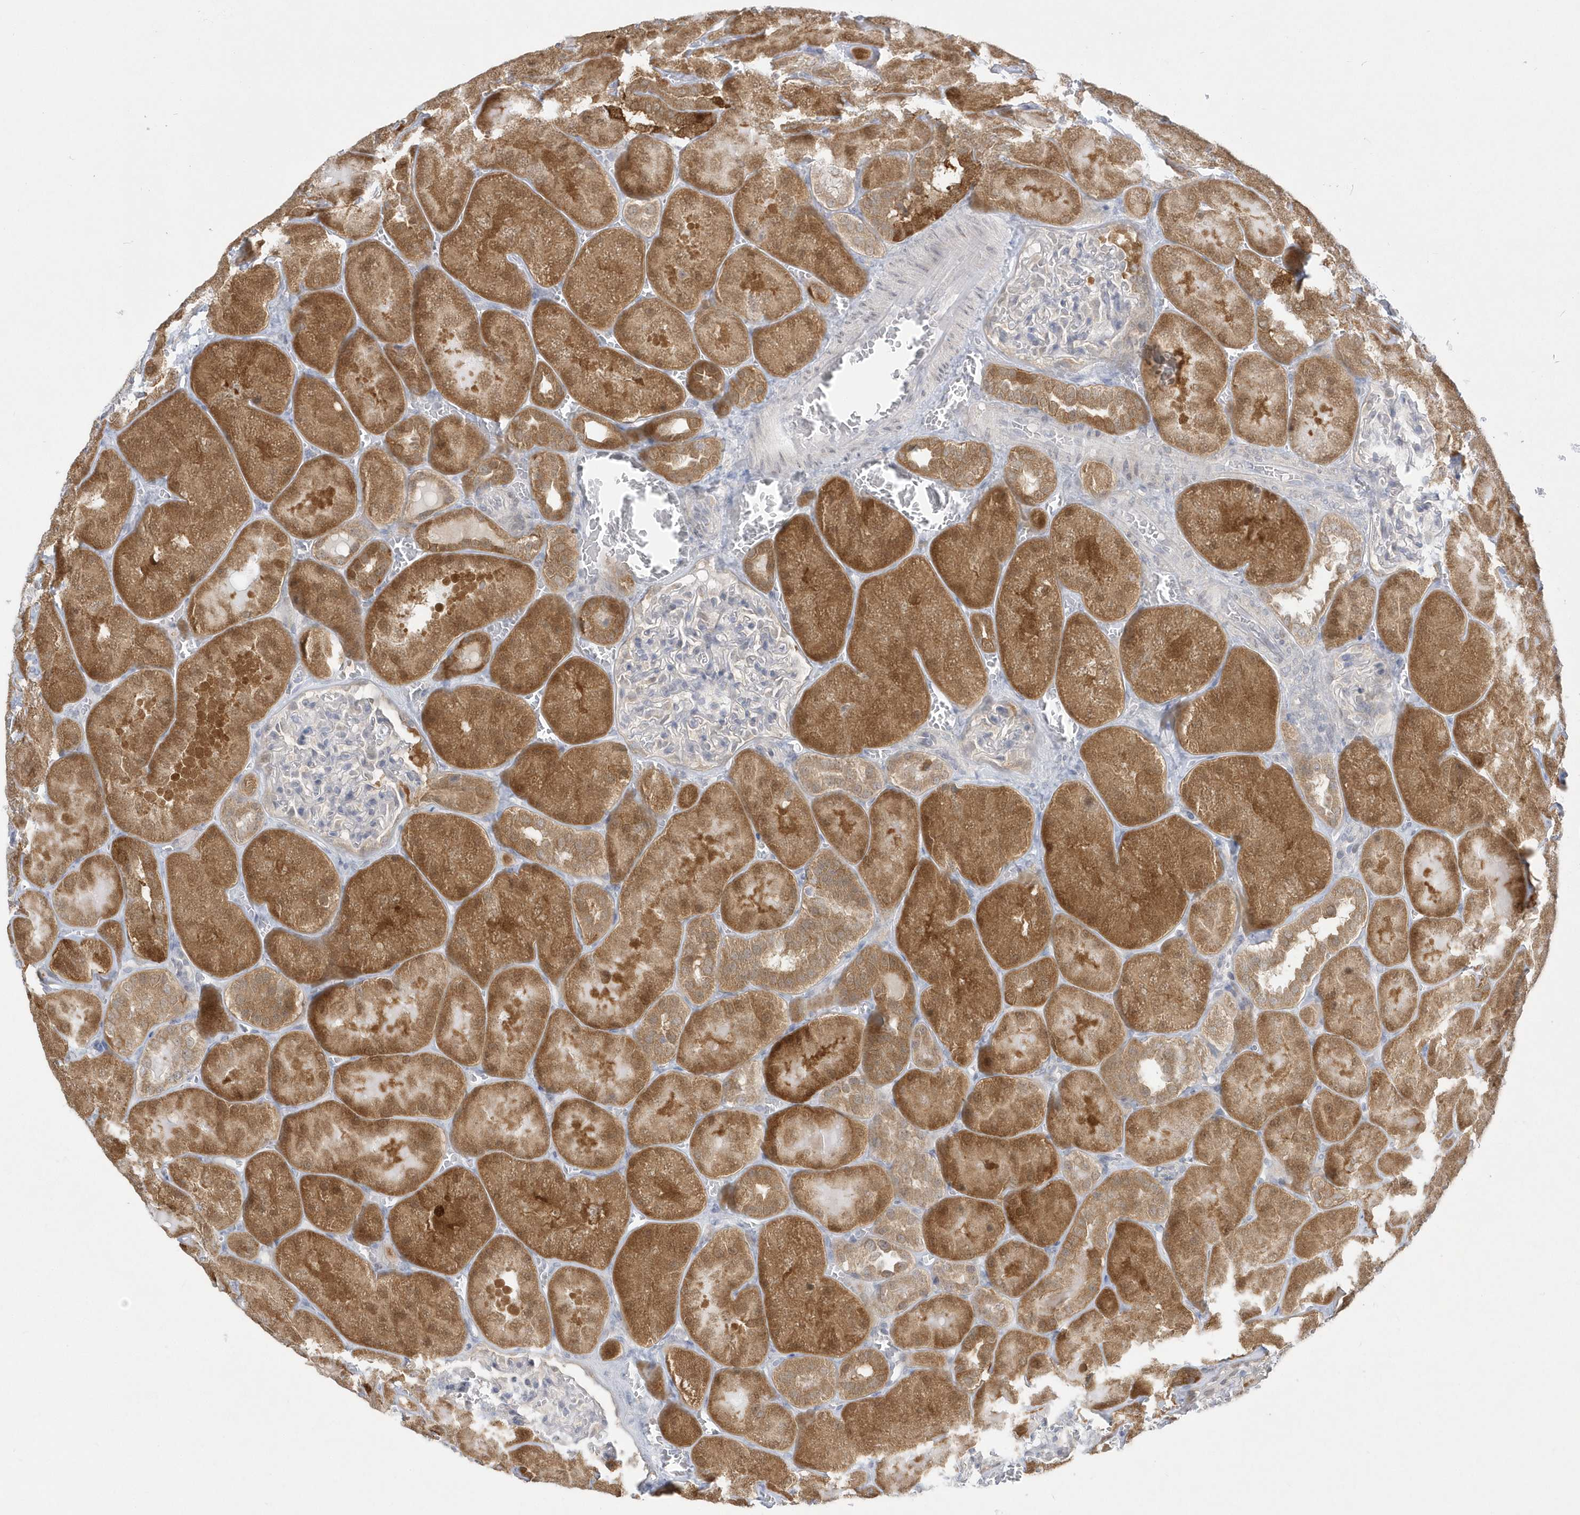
{"staining": {"intensity": "negative", "quantity": "none", "location": "none"}, "tissue": "kidney", "cell_type": "Cells in glomeruli", "image_type": "normal", "snomed": [{"axis": "morphology", "description": "Normal tissue, NOS"}, {"axis": "topography", "description": "Kidney"}], "caption": "IHC image of normal kidney: kidney stained with DAB displays no significant protein positivity in cells in glomeruli. Brightfield microscopy of immunohistochemistry stained with DAB (brown) and hematoxylin (blue), captured at high magnification.", "gene": "PCBD1", "patient": {"sex": "male", "age": 28}}